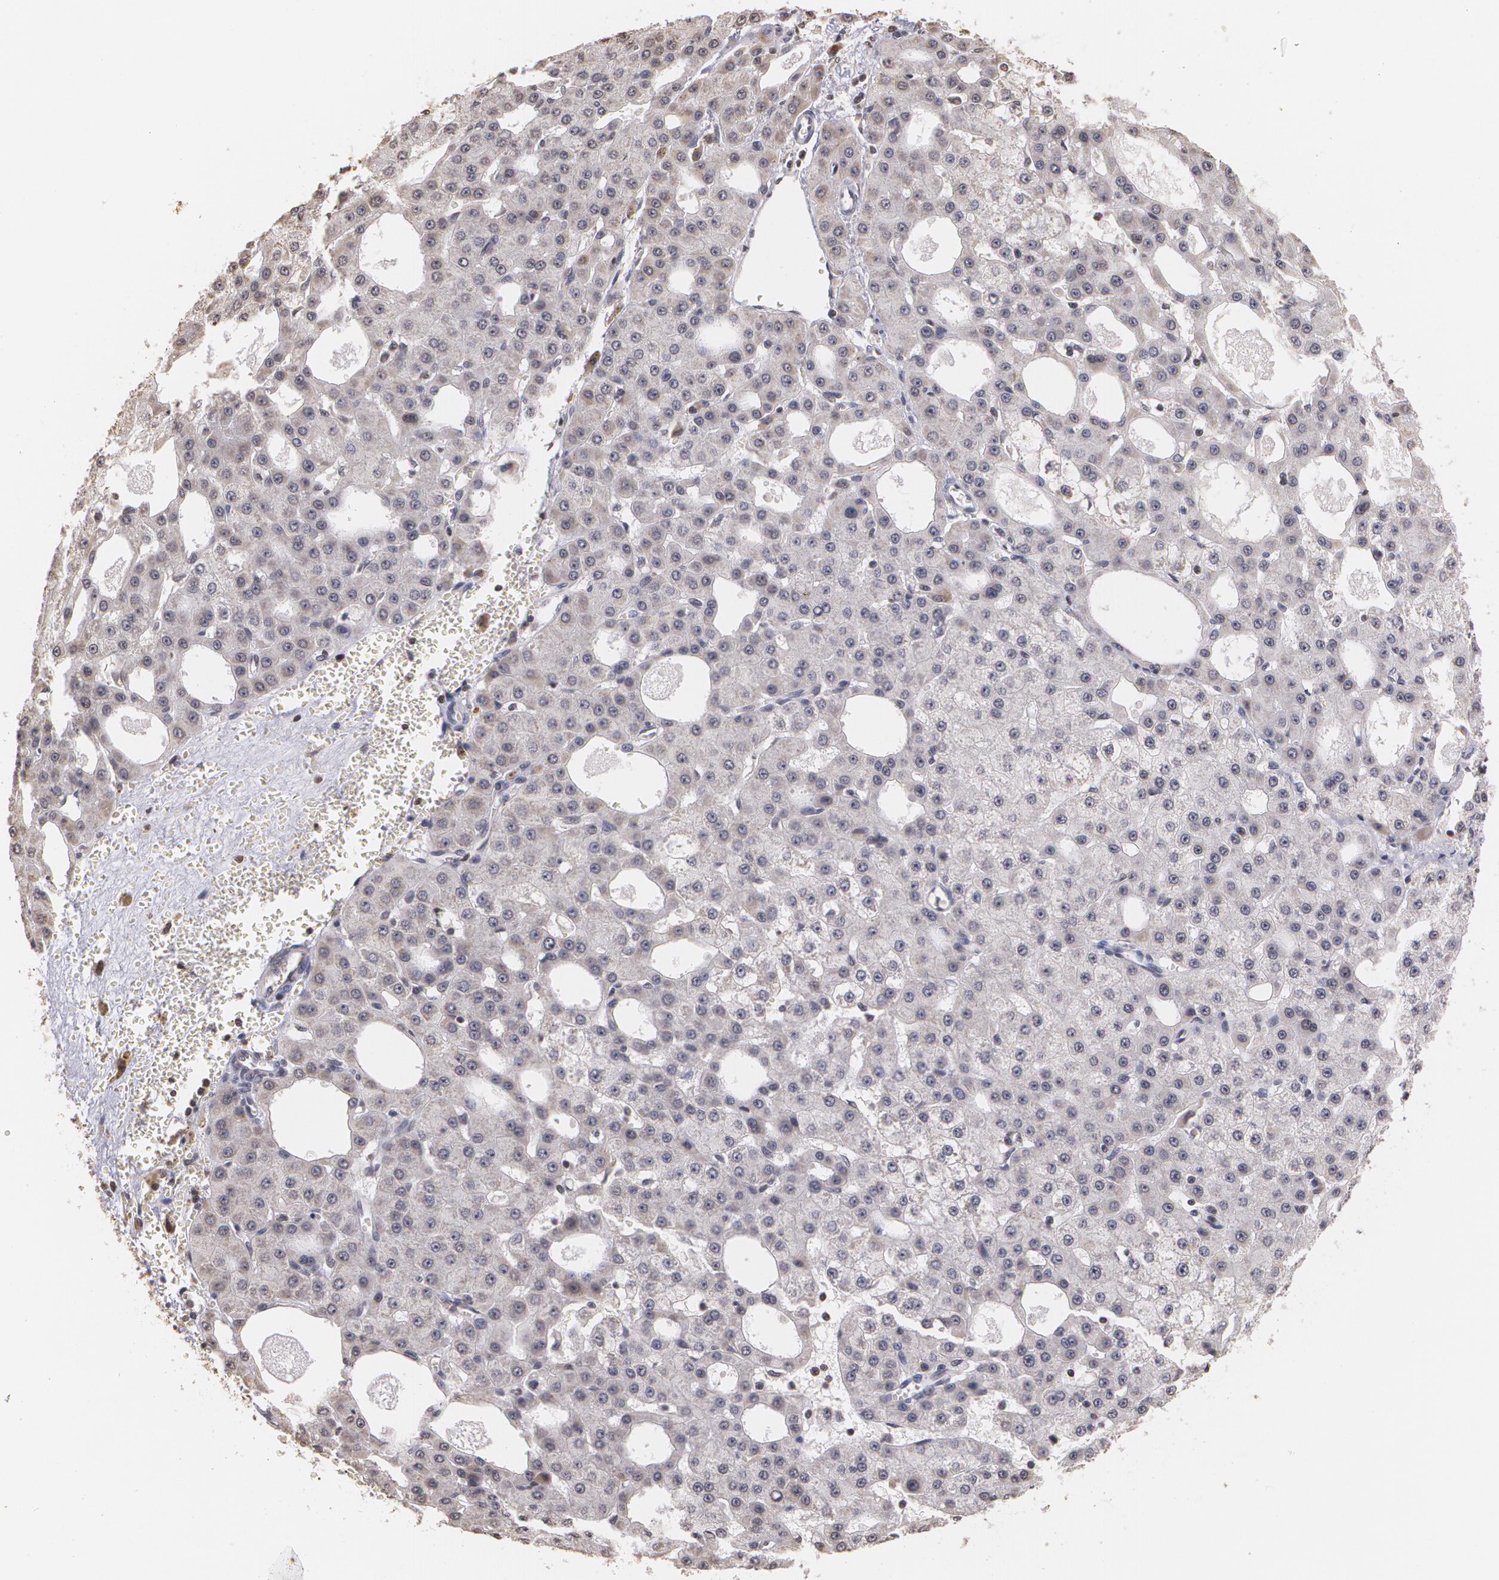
{"staining": {"intensity": "negative", "quantity": "none", "location": "none"}, "tissue": "liver cancer", "cell_type": "Tumor cells", "image_type": "cancer", "snomed": [{"axis": "morphology", "description": "Carcinoma, Hepatocellular, NOS"}, {"axis": "topography", "description": "Liver"}], "caption": "Human liver cancer (hepatocellular carcinoma) stained for a protein using IHC shows no positivity in tumor cells.", "gene": "THRB", "patient": {"sex": "male", "age": 47}}